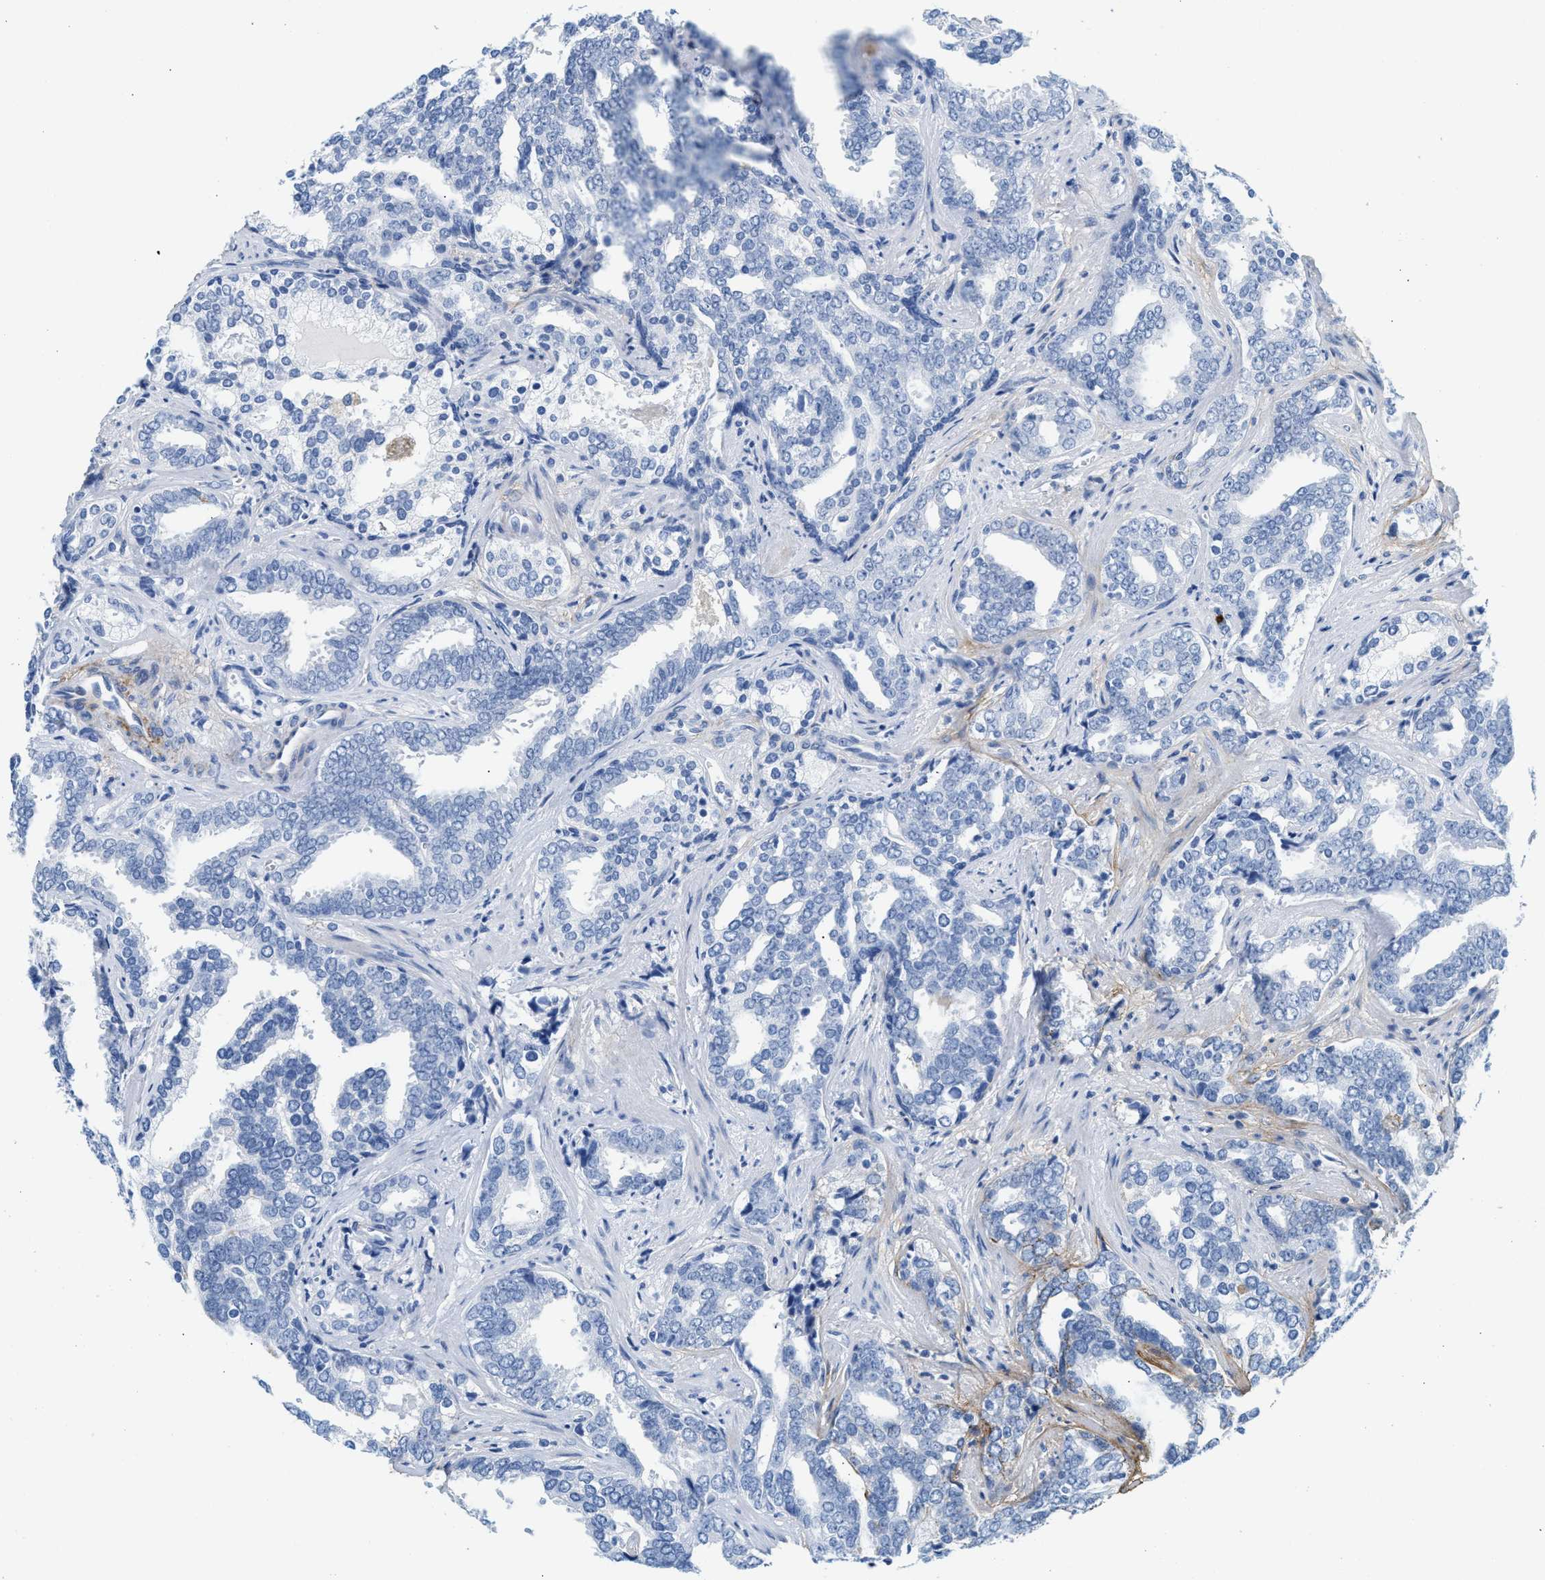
{"staining": {"intensity": "negative", "quantity": "none", "location": "none"}, "tissue": "prostate cancer", "cell_type": "Tumor cells", "image_type": "cancer", "snomed": [{"axis": "morphology", "description": "Adenocarcinoma, High grade"}, {"axis": "topography", "description": "Prostate"}], "caption": "IHC histopathology image of neoplastic tissue: prostate adenocarcinoma (high-grade) stained with DAB (3,3'-diaminobenzidine) demonstrates no significant protein expression in tumor cells.", "gene": "TNR", "patient": {"sex": "male", "age": 67}}